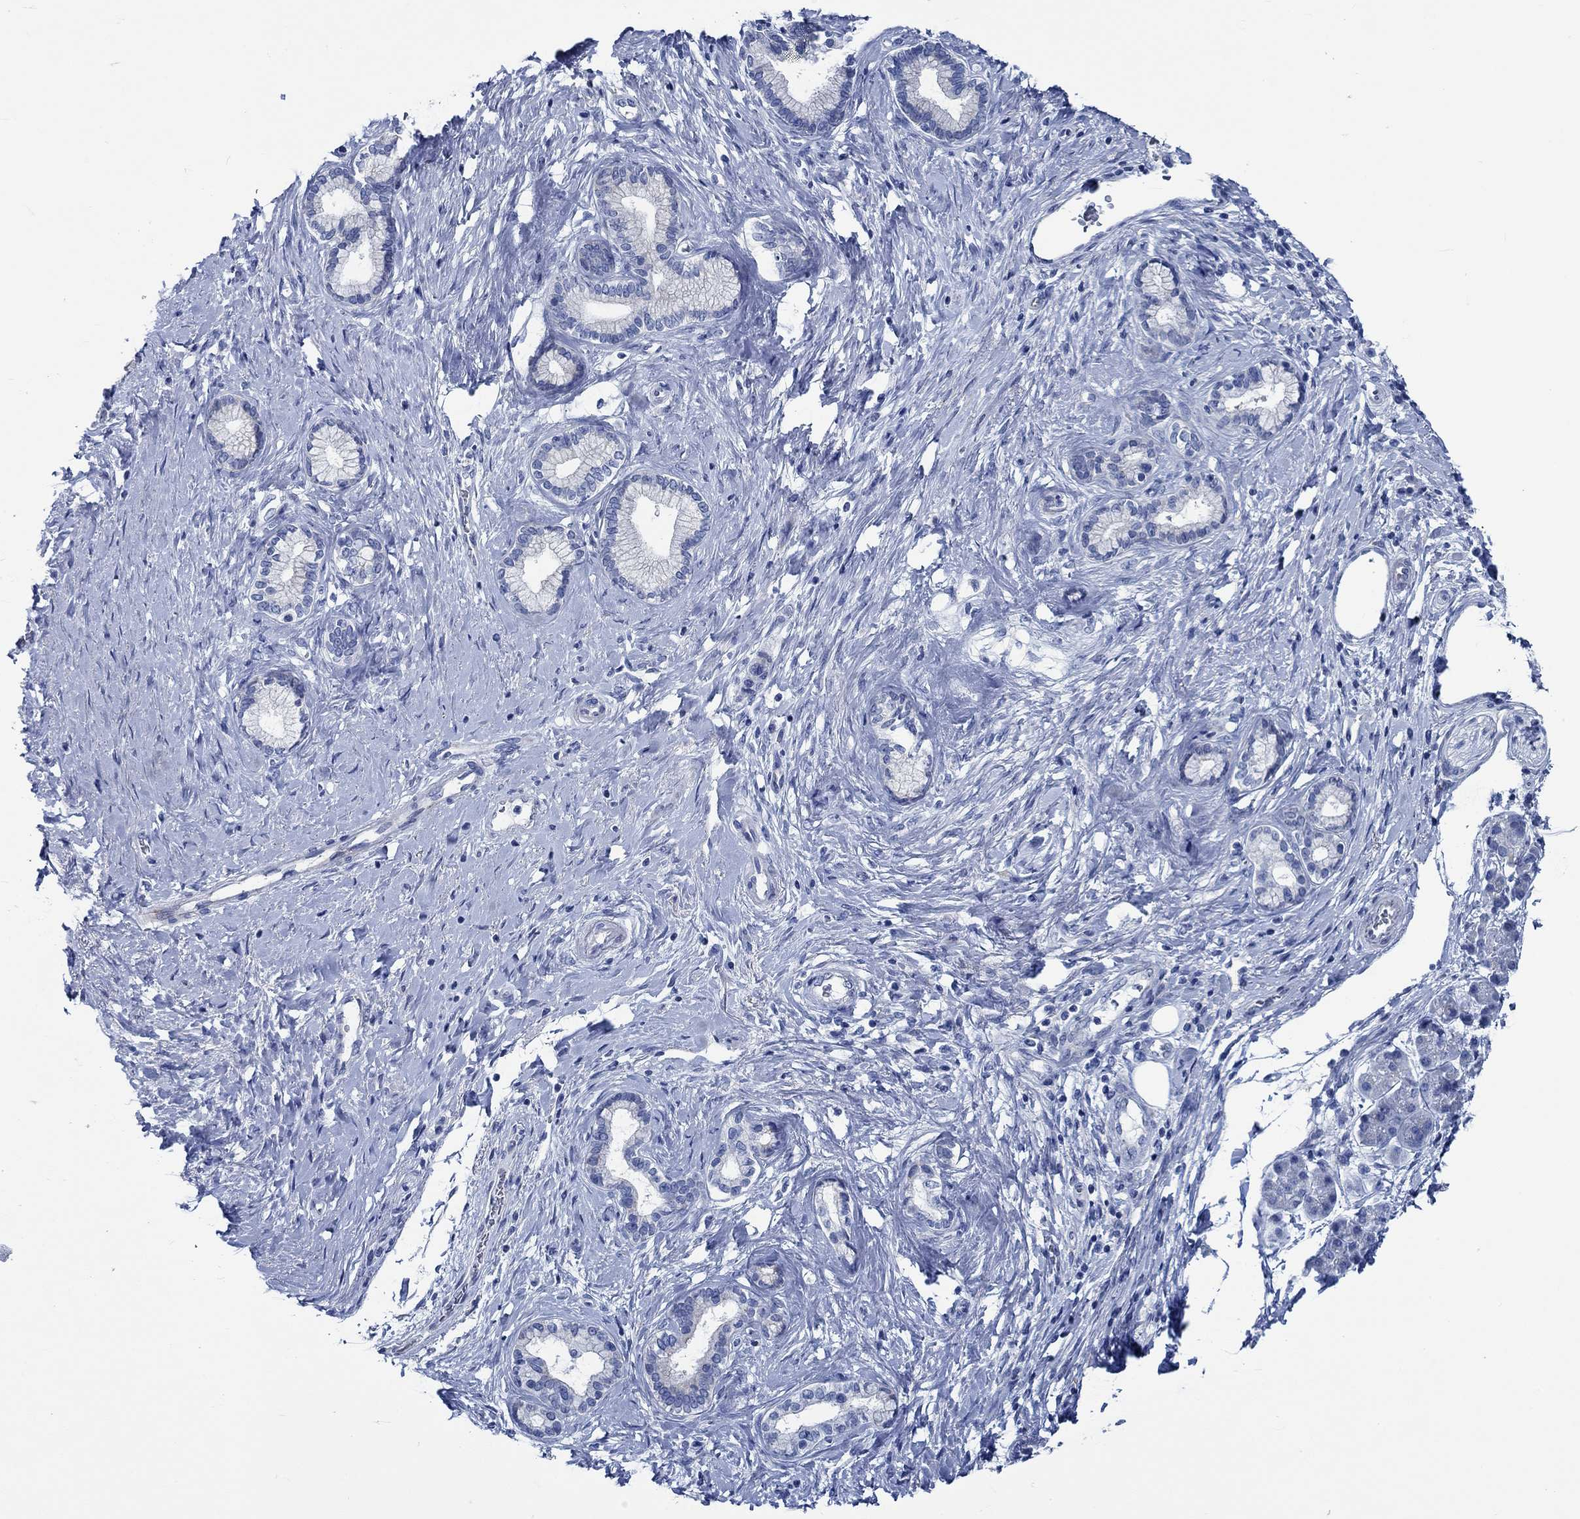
{"staining": {"intensity": "negative", "quantity": "none", "location": "none"}, "tissue": "pancreatic cancer", "cell_type": "Tumor cells", "image_type": "cancer", "snomed": [{"axis": "morphology", "description": "Adenocarcinoma, NOS"}, {"axis": "topography", "description": "Pancreas"}], "caption": "The histopathology image reveals no staining of tumor cells in adenocarcinoma (pancreatic). (DAB (3,3'-diaminobenzidine) immunohistochemistry (IHC) visualized using brightfield microscopy, high magnification).", "gene": "SVEP1", "patient": {"sex": "female", "age": 73}}